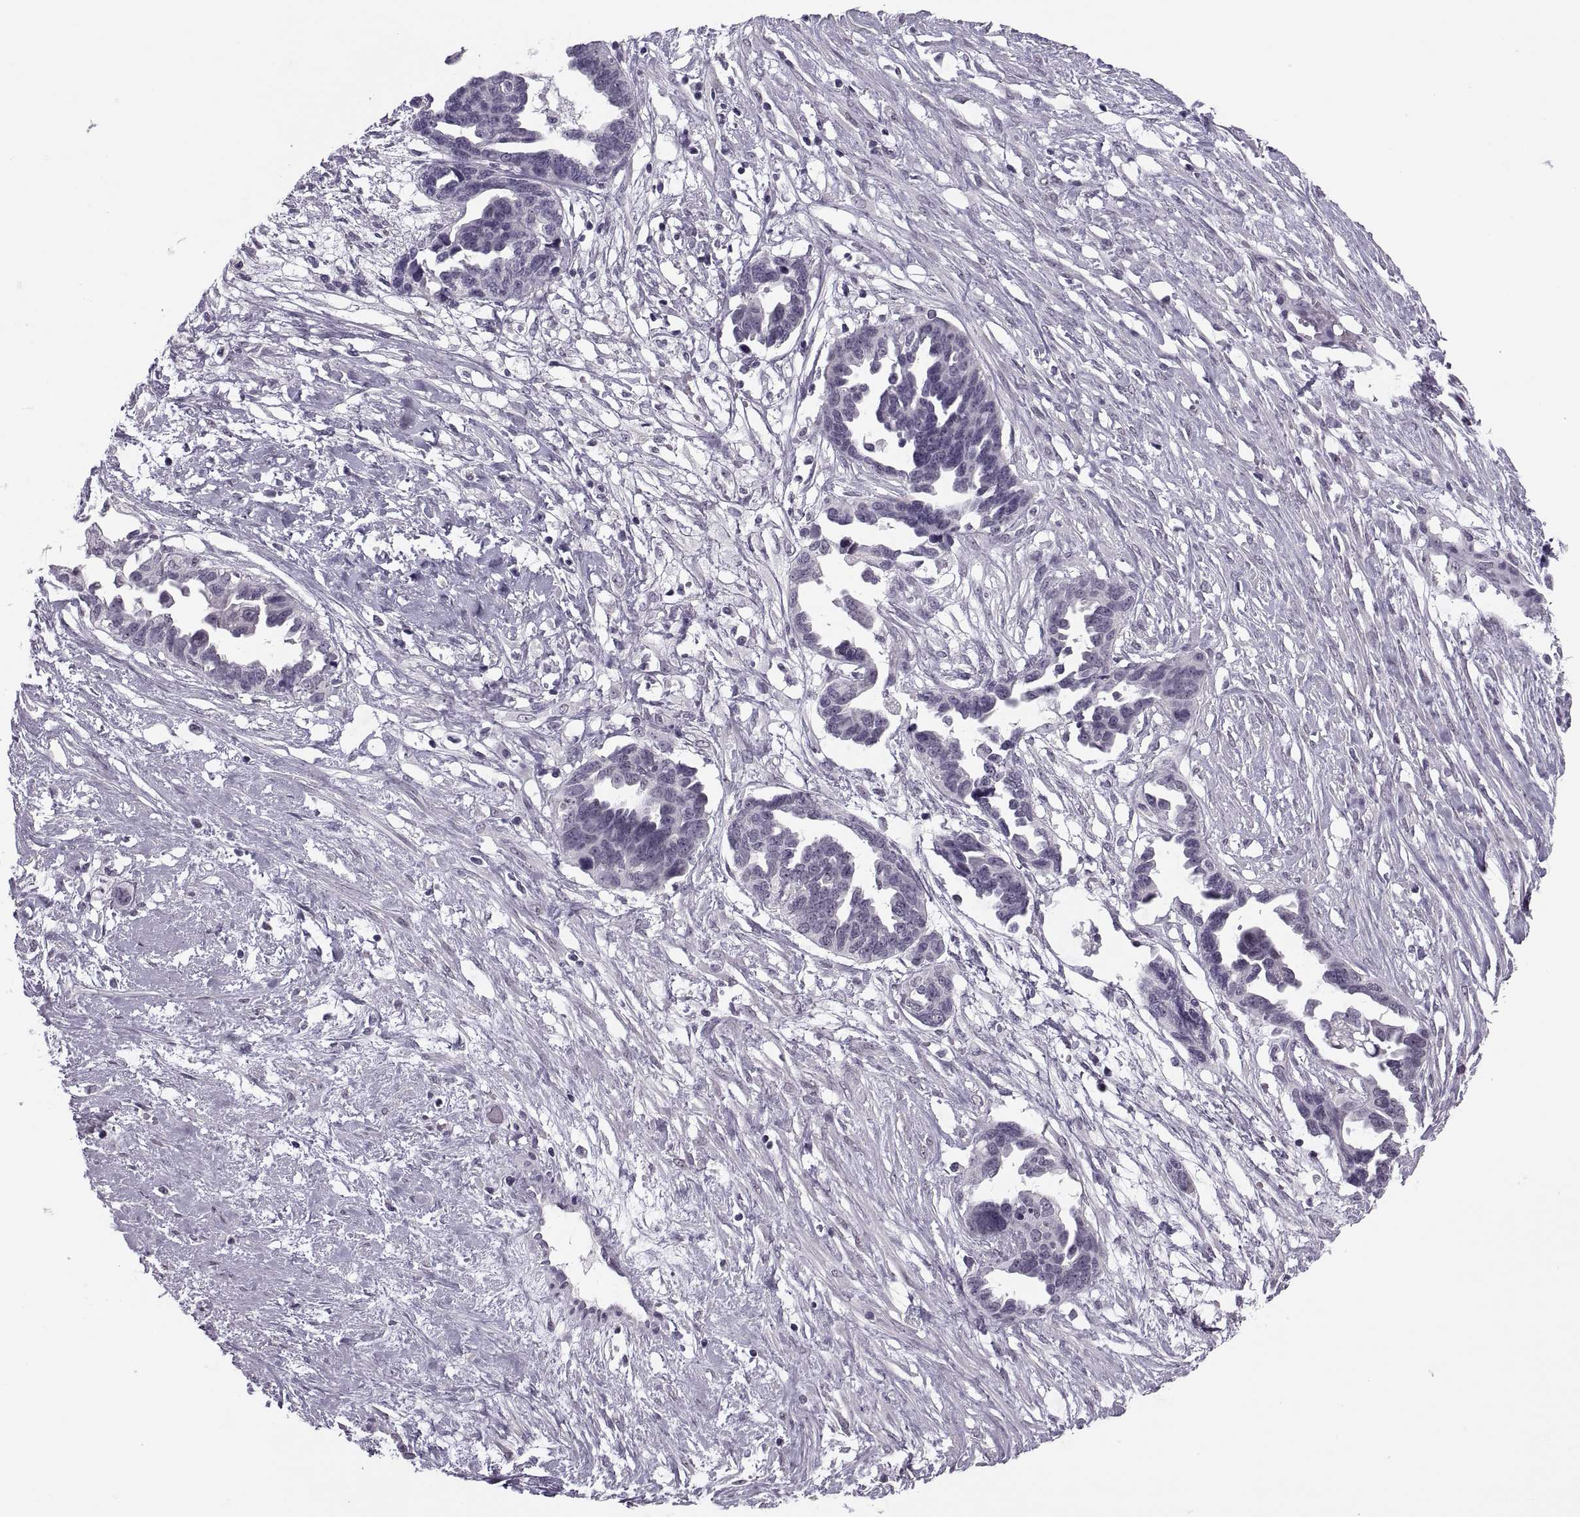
{"staining": {"intensity": "negative", "quantity": "none", "location": "none"}, "tissue": "ovarian cancer", "cell_type": "Tumor cells", "image_type": "cancer", "snomed": [{"axis": "morphology", "description": "Cystadenocarcinoma, serous, NOS"}, {"axis": "topography", "description": "Ovary"}], "caption": "Immunohistochemistry (IHC) photomicrograph of neoplastic tissue: ovarian cancer stained with DAB (3,3'-diaminobenzidine) displays no significant protein staining in tumor cells.", "gene": "PAGE5", "patient": {"sex": "female", "age": 69}}